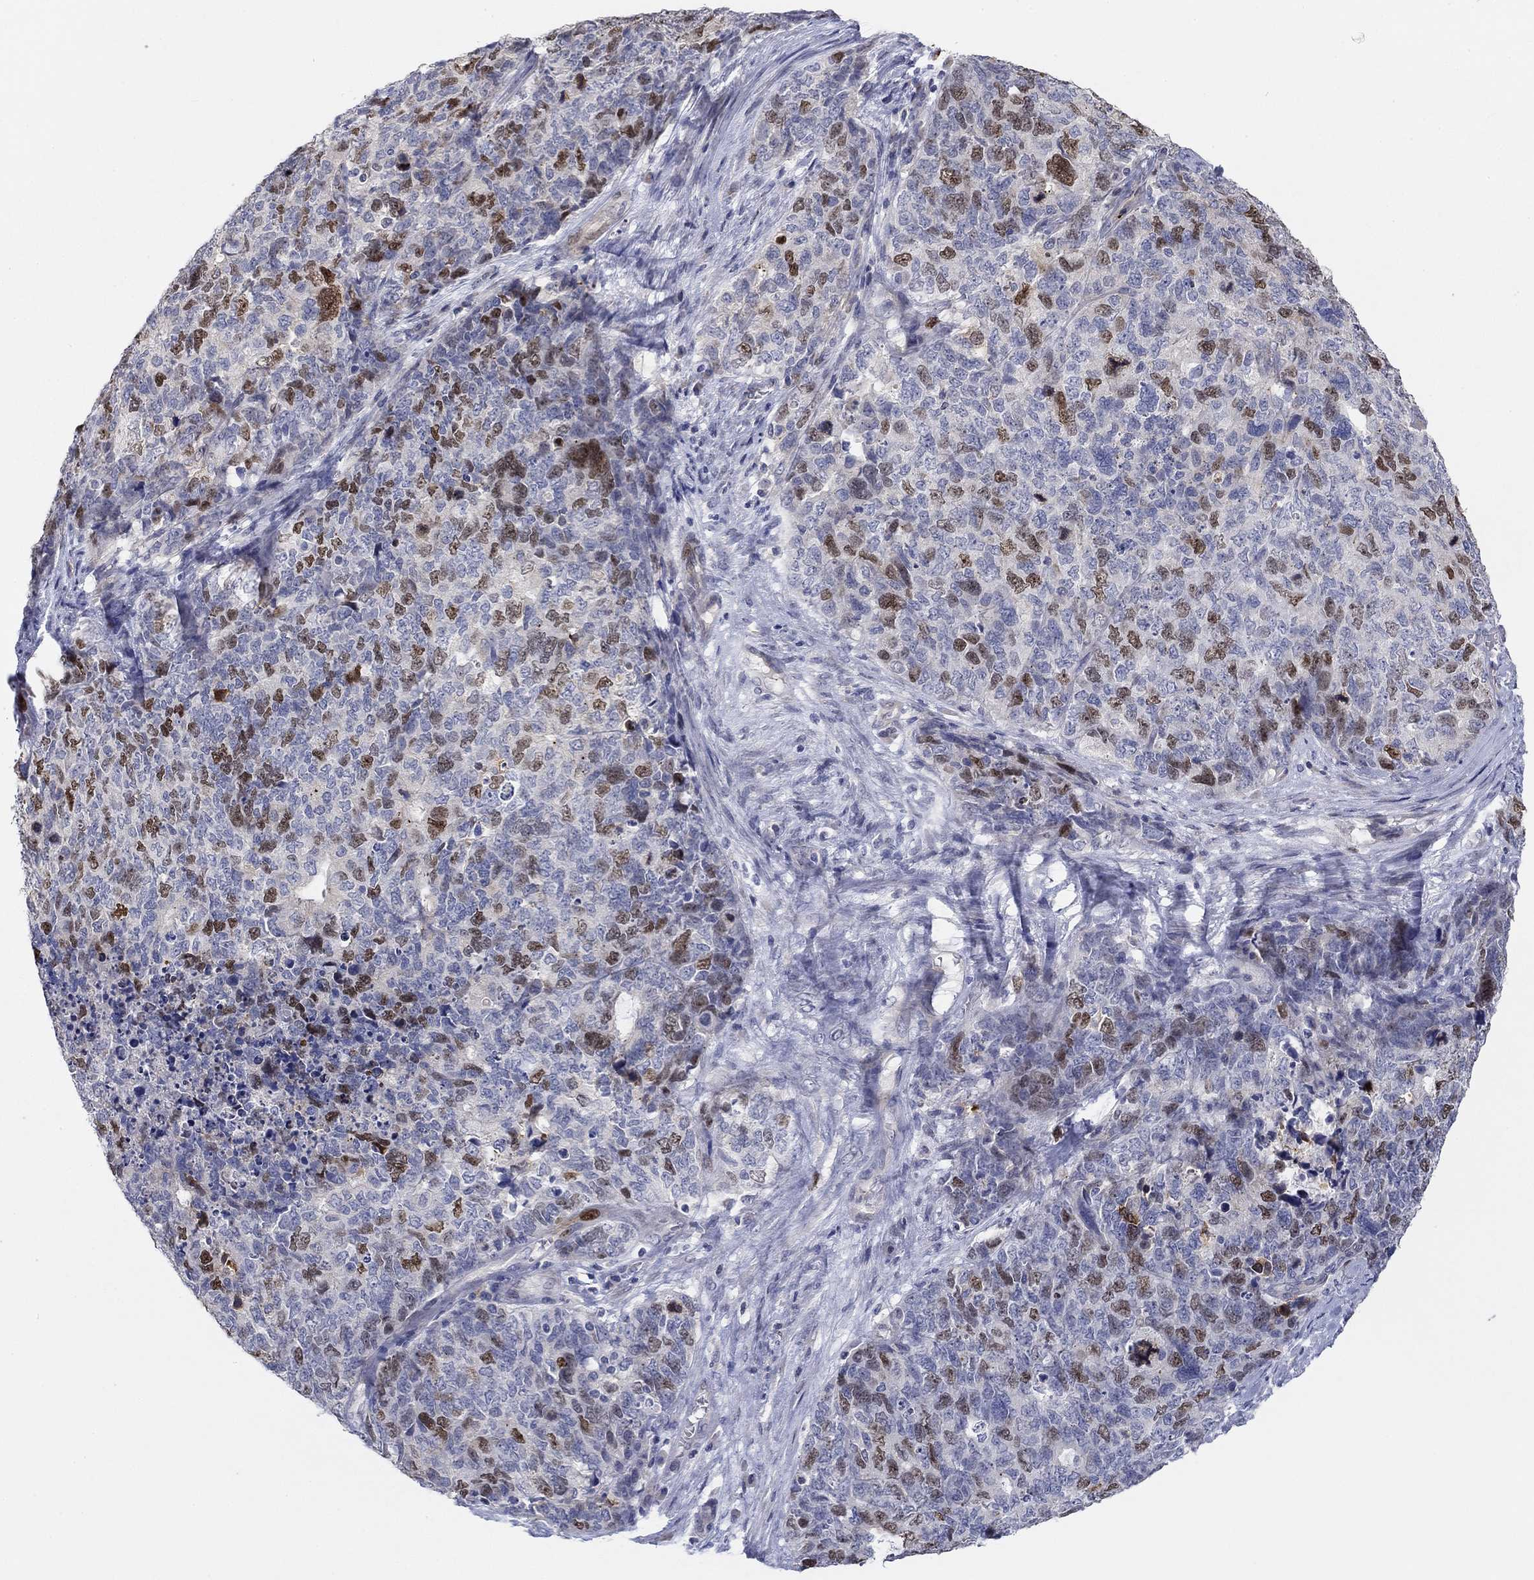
{"staining": {"intensity": "moderate", "quantity": "25%-75%", "location": "nuclear"}, "tissue": "cervical cancer", "cell_type": "Tumor cells", "image_type": "cancer", "snomed": [{"axis": "morphology", "description": "Squamous cell carcinoma, NOS"}, {"axis": "topography", "description": "Cervix"}], "caption": "Protein expression analysis of human cervical cancer (squamous cell carcinoma) reveals moderate nuclear positivity in about 25%-75% of tumor cells. (brown staining indicates protein expression, while blue staining denotes nuclei).", "gene": "PRC1", "patient": {"sex": "female", "age": 63}}